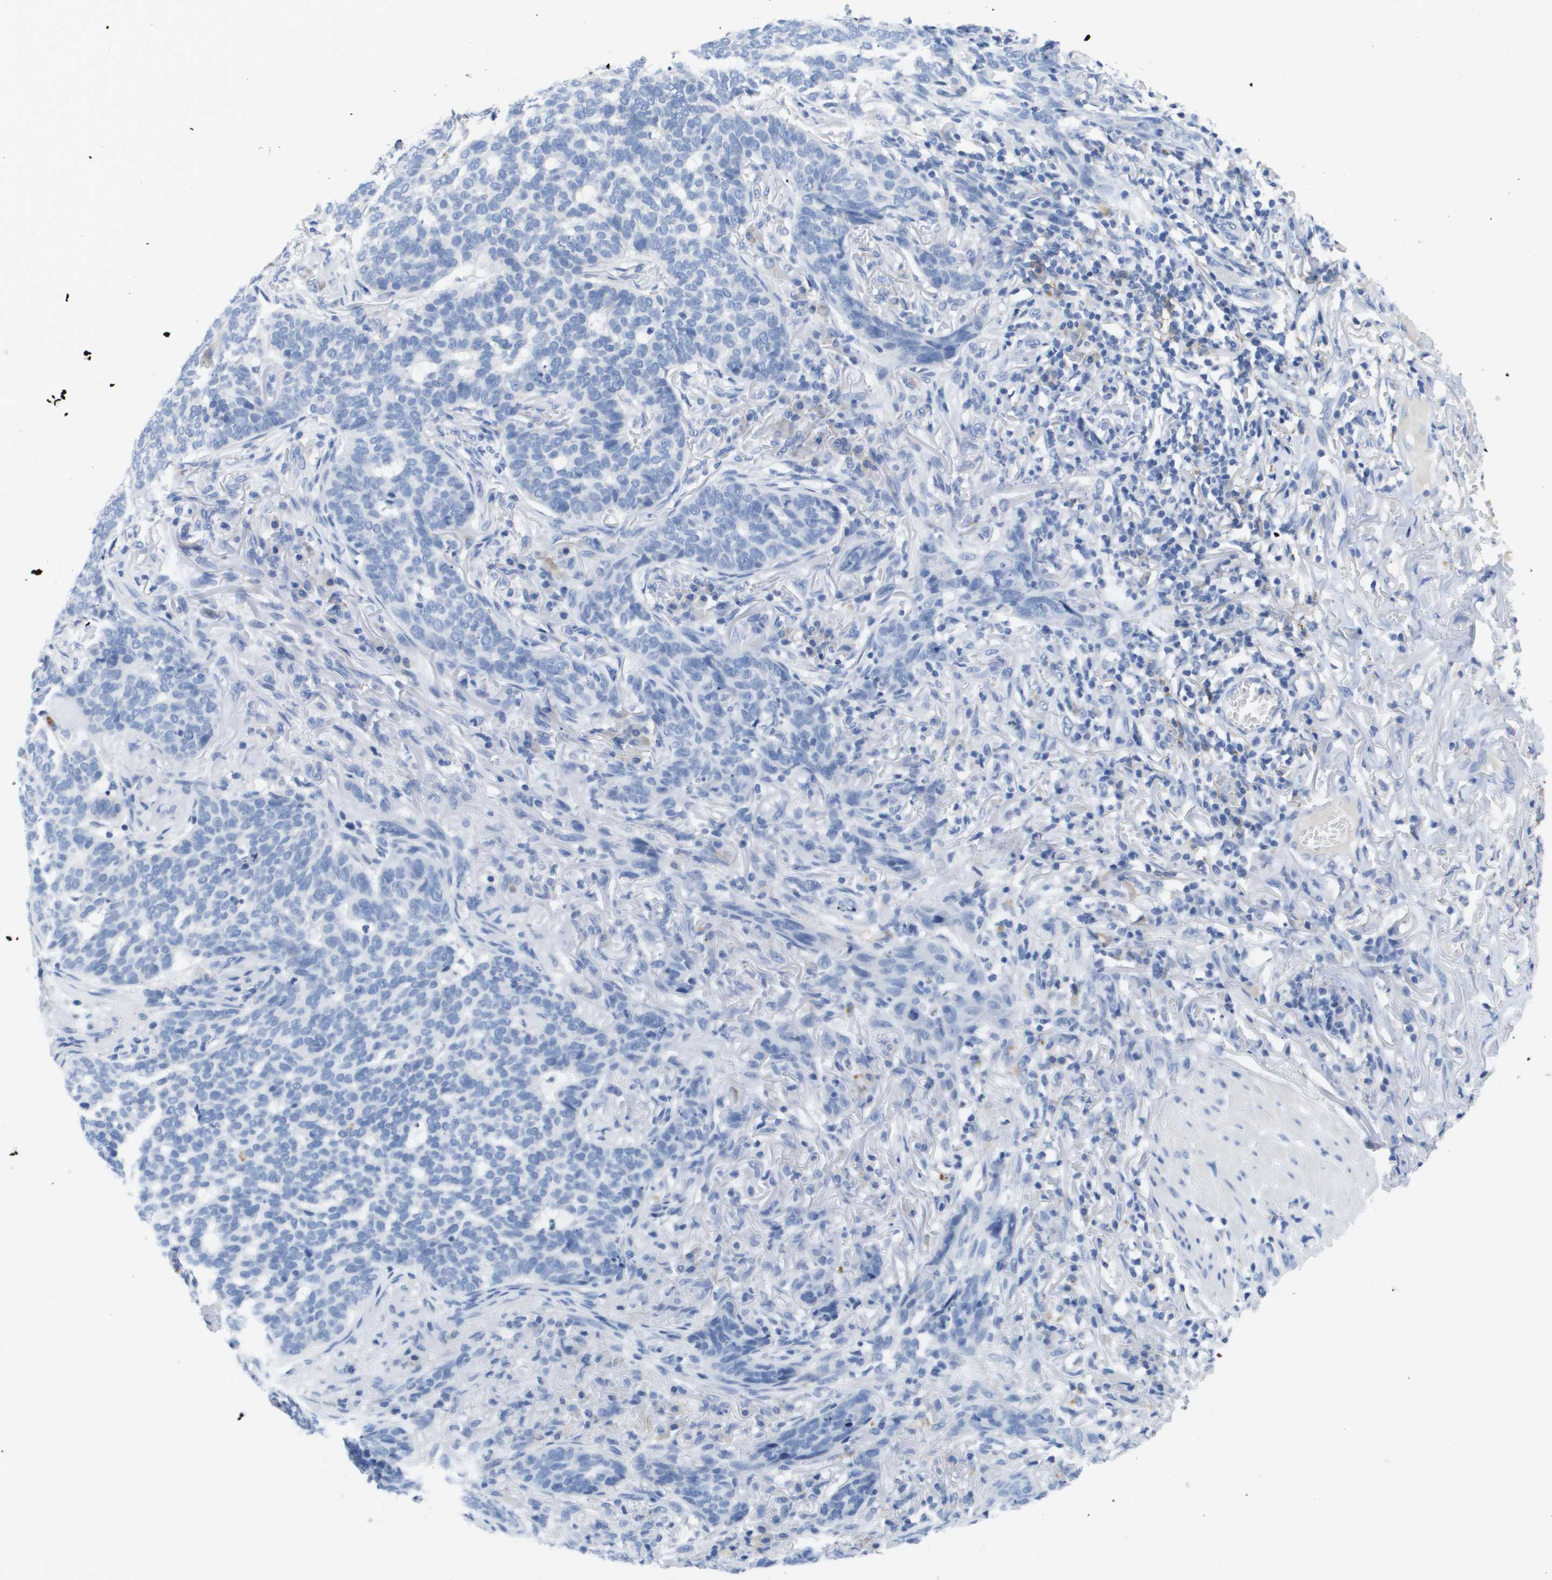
{"staining": {"intensity": "negative", "quantity": "none", "location": "none"}, "tissue": "skin cancer", "cell_type": "Tumor cells", "image_type": "cancer", "snomed": [{"axis": "morphology", "description": "Basal cell carcinoma"}, {"axis": "topography", "description": "Skin"}], "caption": "Human skin cancer stained for a protein using IHC exhibits no positivity in tumor cells.", "gene": "MS4A1", "patient": {"sex": "male", "age": 85}}